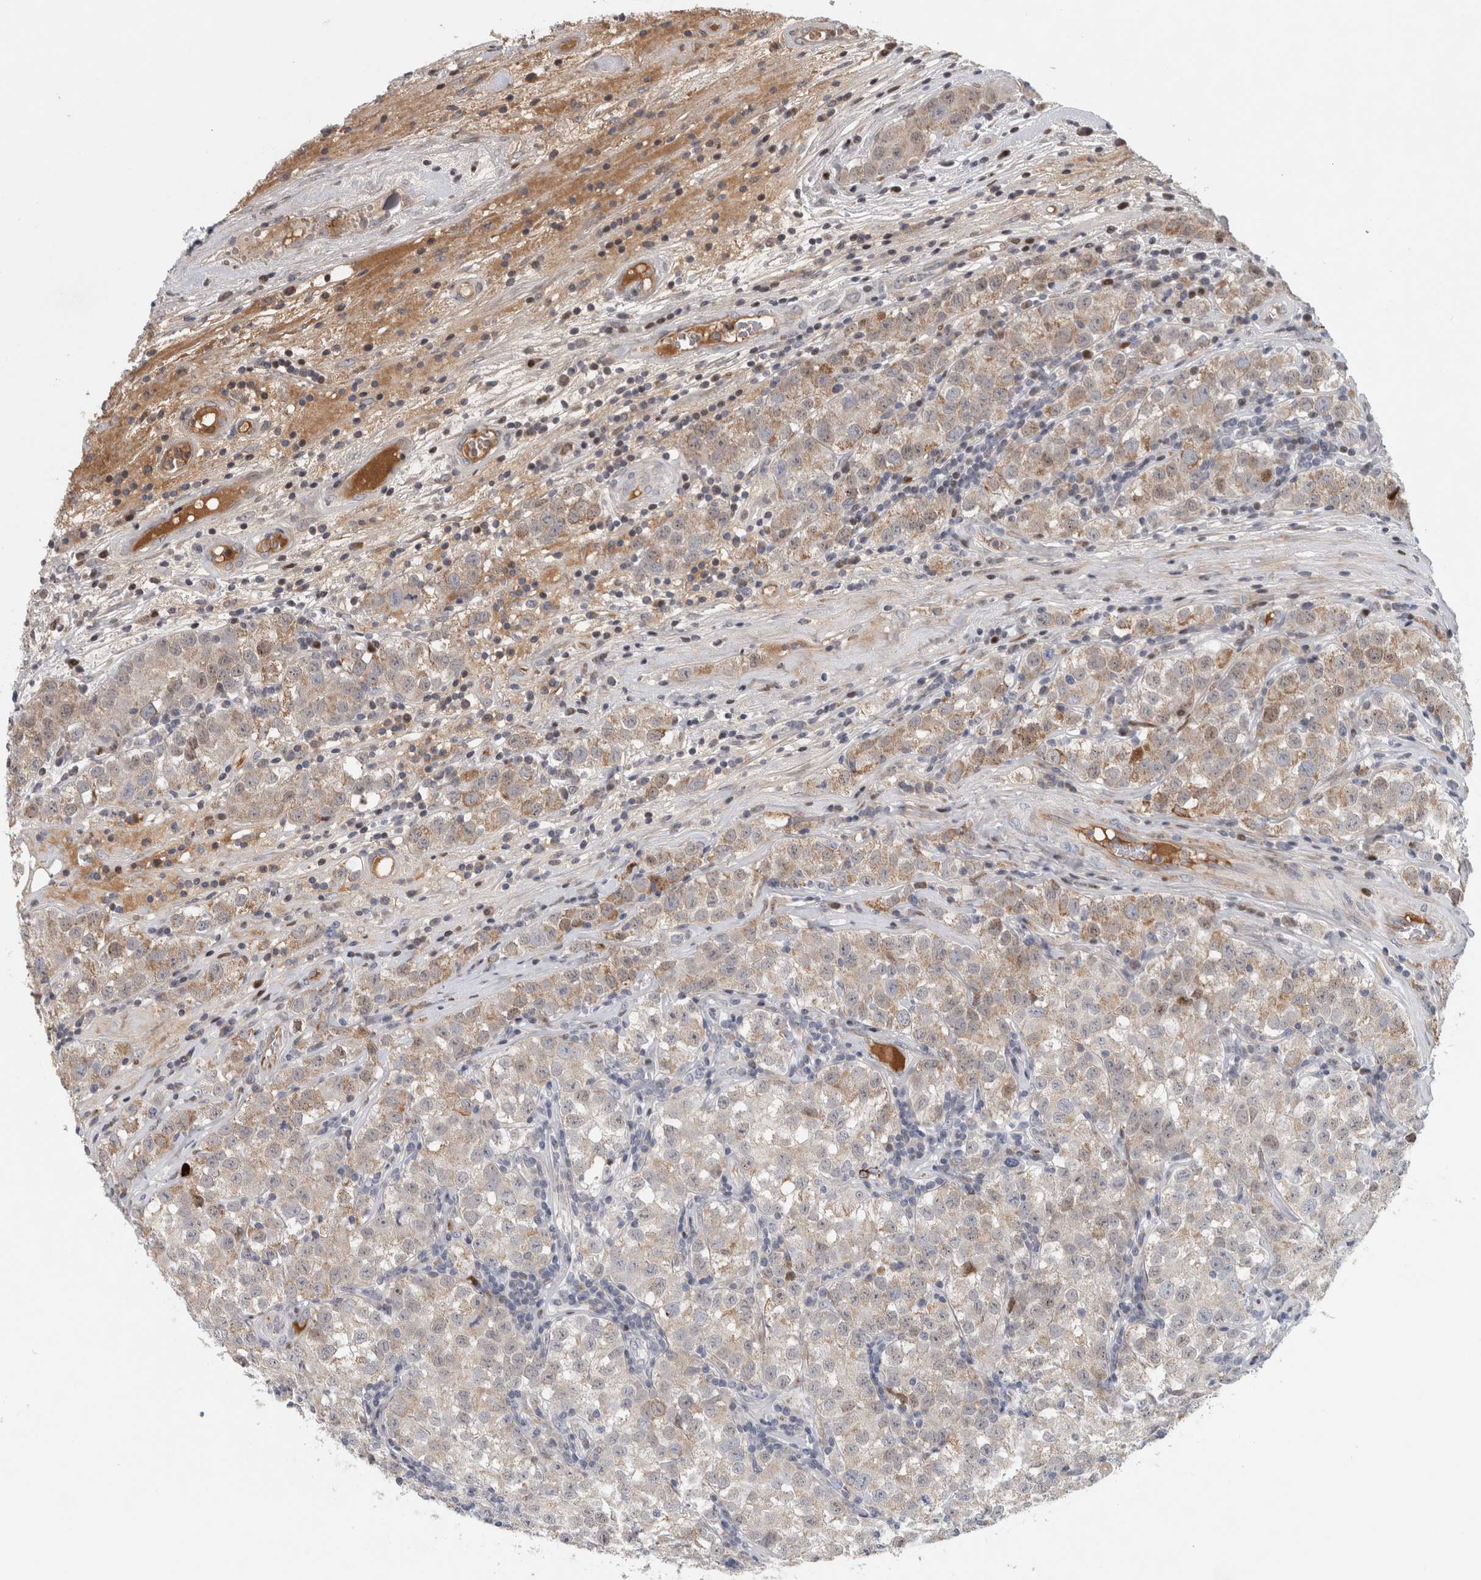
{"staining": {"intensity": "weak", "quantity": "25%-75%", "location": "cytoplasmic/membranous"}, "tissue": "testis cancer", "cell_type": "Tumor cells", "image_type": "cancer", "snomed": [{"axis": "morphology", "description": "Seminoma, NOS"}, {"axis": "morphology", "description": "Carcinoma, Embryonal, NOS"}, {"axis": "topography", "description": "Testis"}], "caption": "Protein analysis of testis cancer tissue shows weak cytoplasmic/membranous staining in approximately 25%-75% of tumor cells.", "gene": "RBM48", "patient": {"sex": "male", "age": 43}}